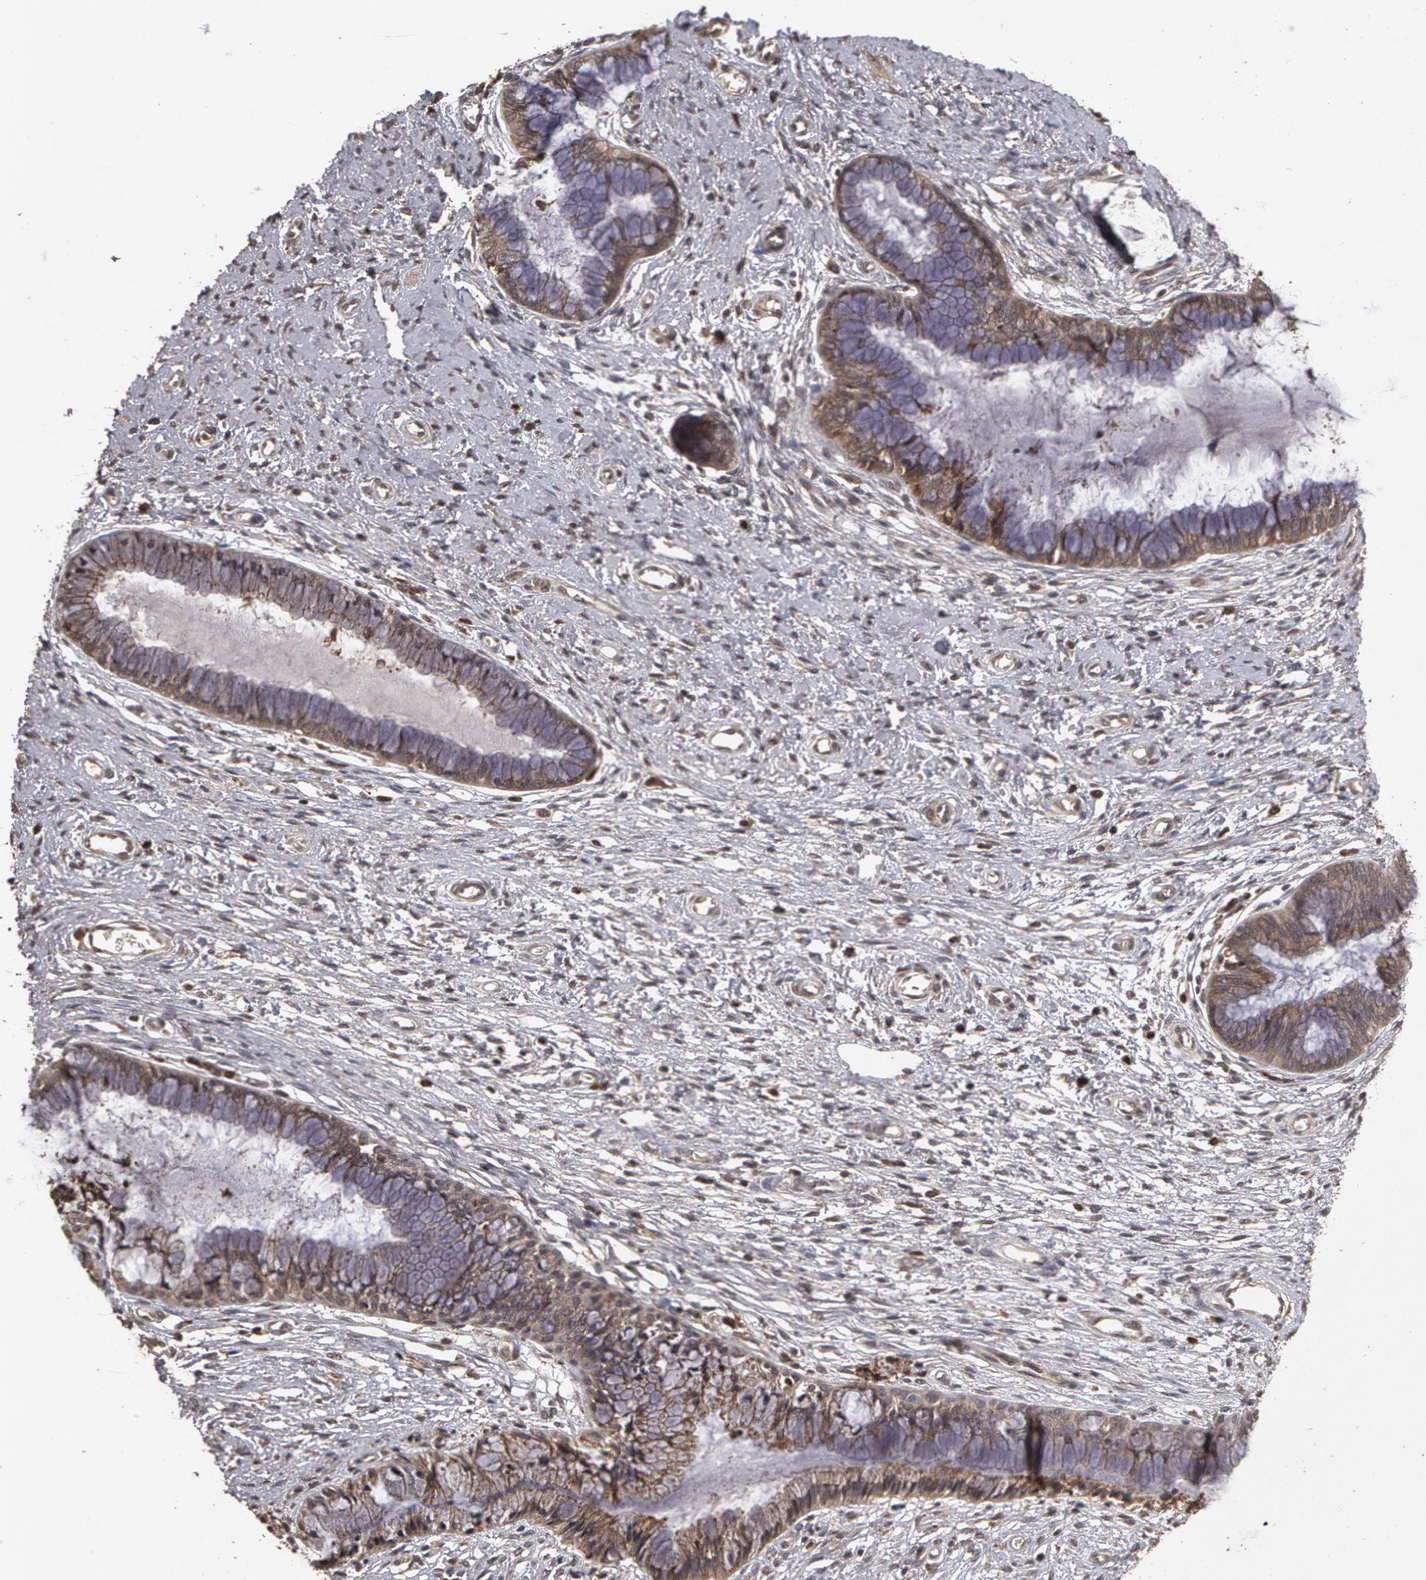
{"staining": {"intensity": "weak", "quantity": ">75%", "location": "cytoplasmic/membranous"}, "tissue": "cervix", "cell_type": "Glandular cells", "image_type": "normal", "snomed": [{"axis": "morphology", "description": "Normal tissue, NOS"}, {"axis": "topography", "description": "Cervix"}], "caption": "A photomicrograph showing weak cytoplasmic/membranous expression in about >75% of glandular cells in unremarkable cervix, as visualized by brown immunohistochemical staining.", "gene": "CALR", "patient": {"sex": "female", "age": 27}}